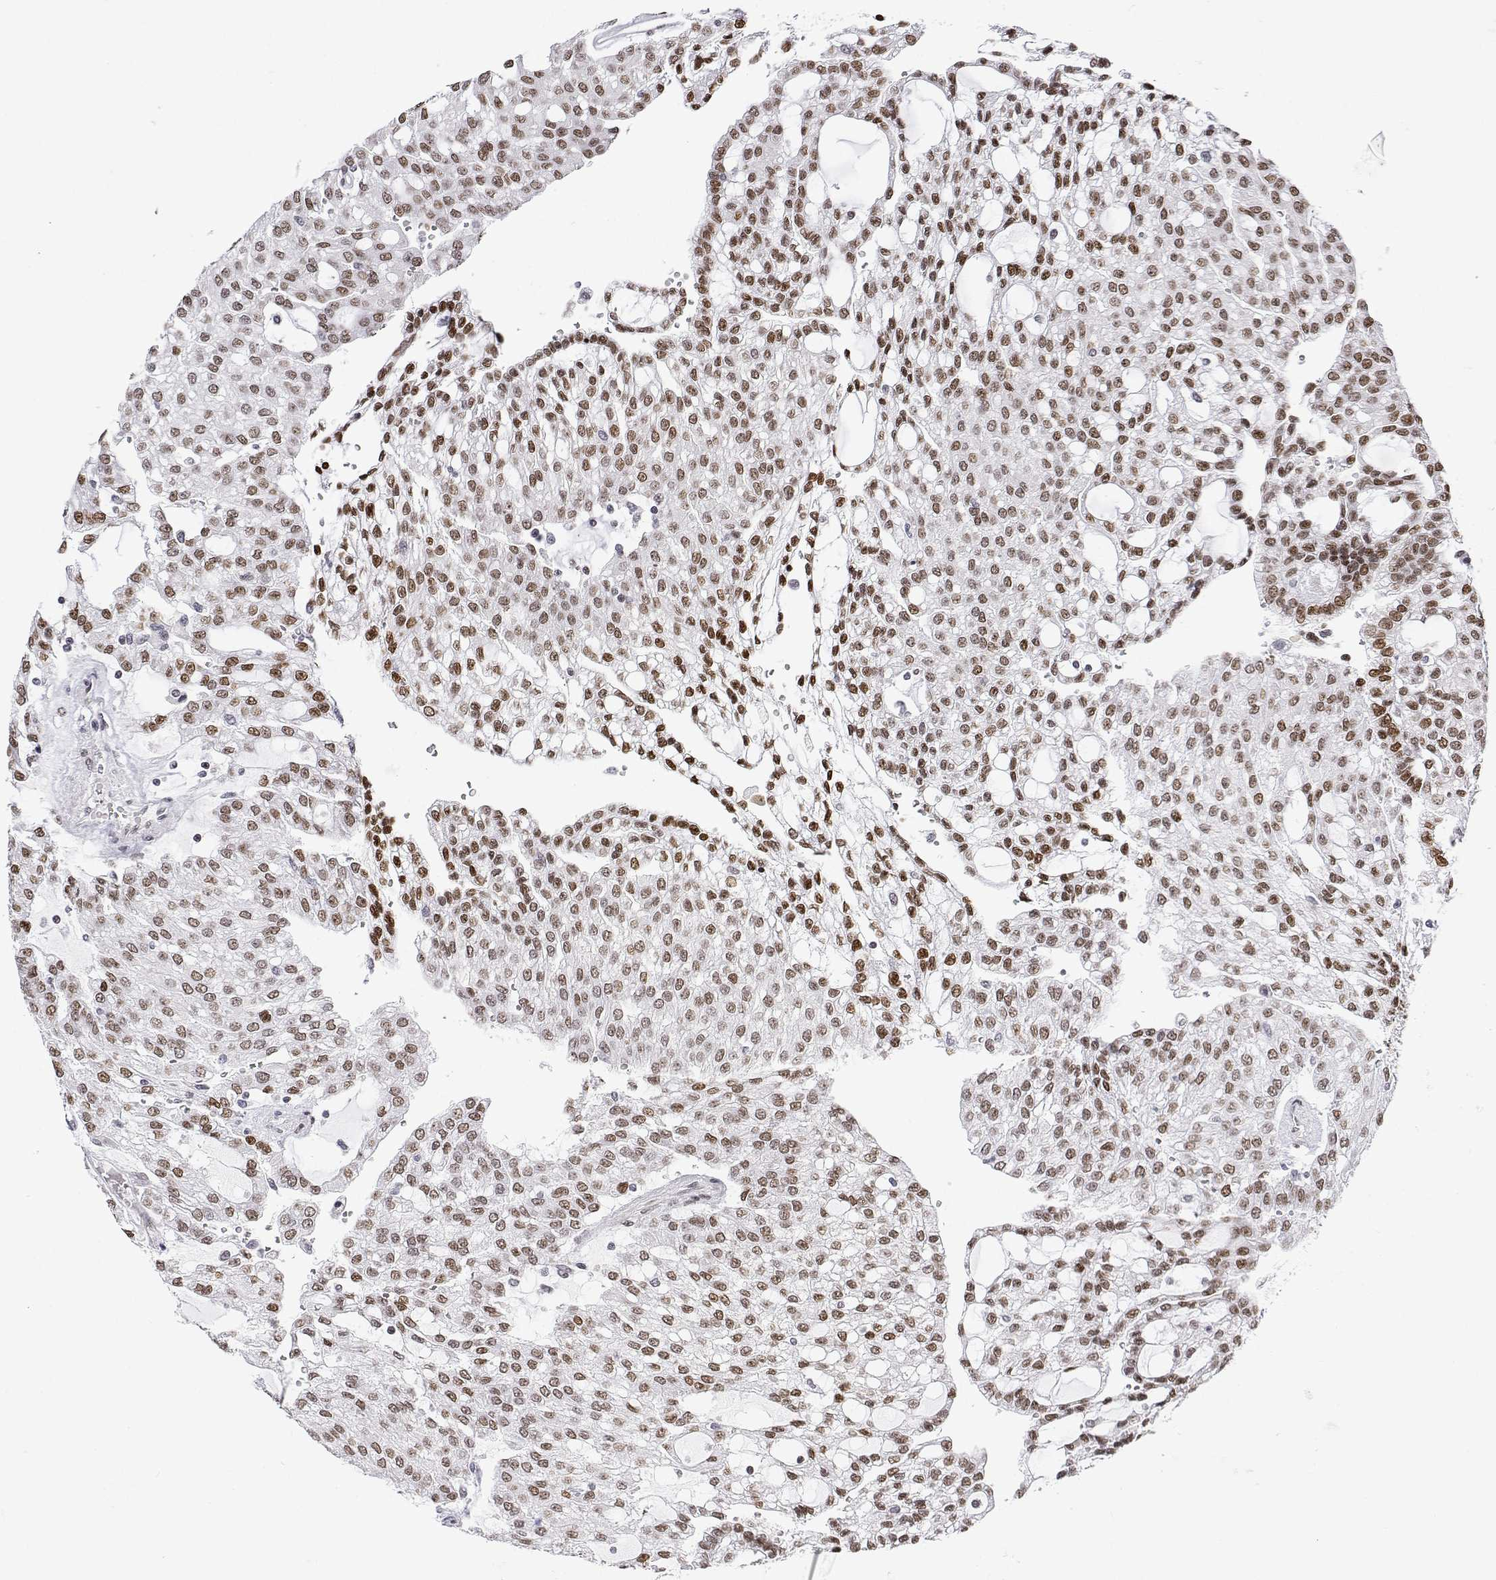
{"staining": {"intensity": "moderate", "quantity": ">75%", "location": "nuclear"}, "tissue": "renal cancer", "cell_type": "Tumor cells", "image_type": "cancer", "snomed": [{"axis": "morphology", "description": "Adenocarcinoma, NOS"}, {"axis": "topography", "description": "Kidney"}], "caption": "The immunohistochemical stain highlights moderate nuclear staining in tumor cells of renal cancer (adenocarcinoma) tissue.", "gene": "XPC", "patient": {"sex": "male", "age": 63}}